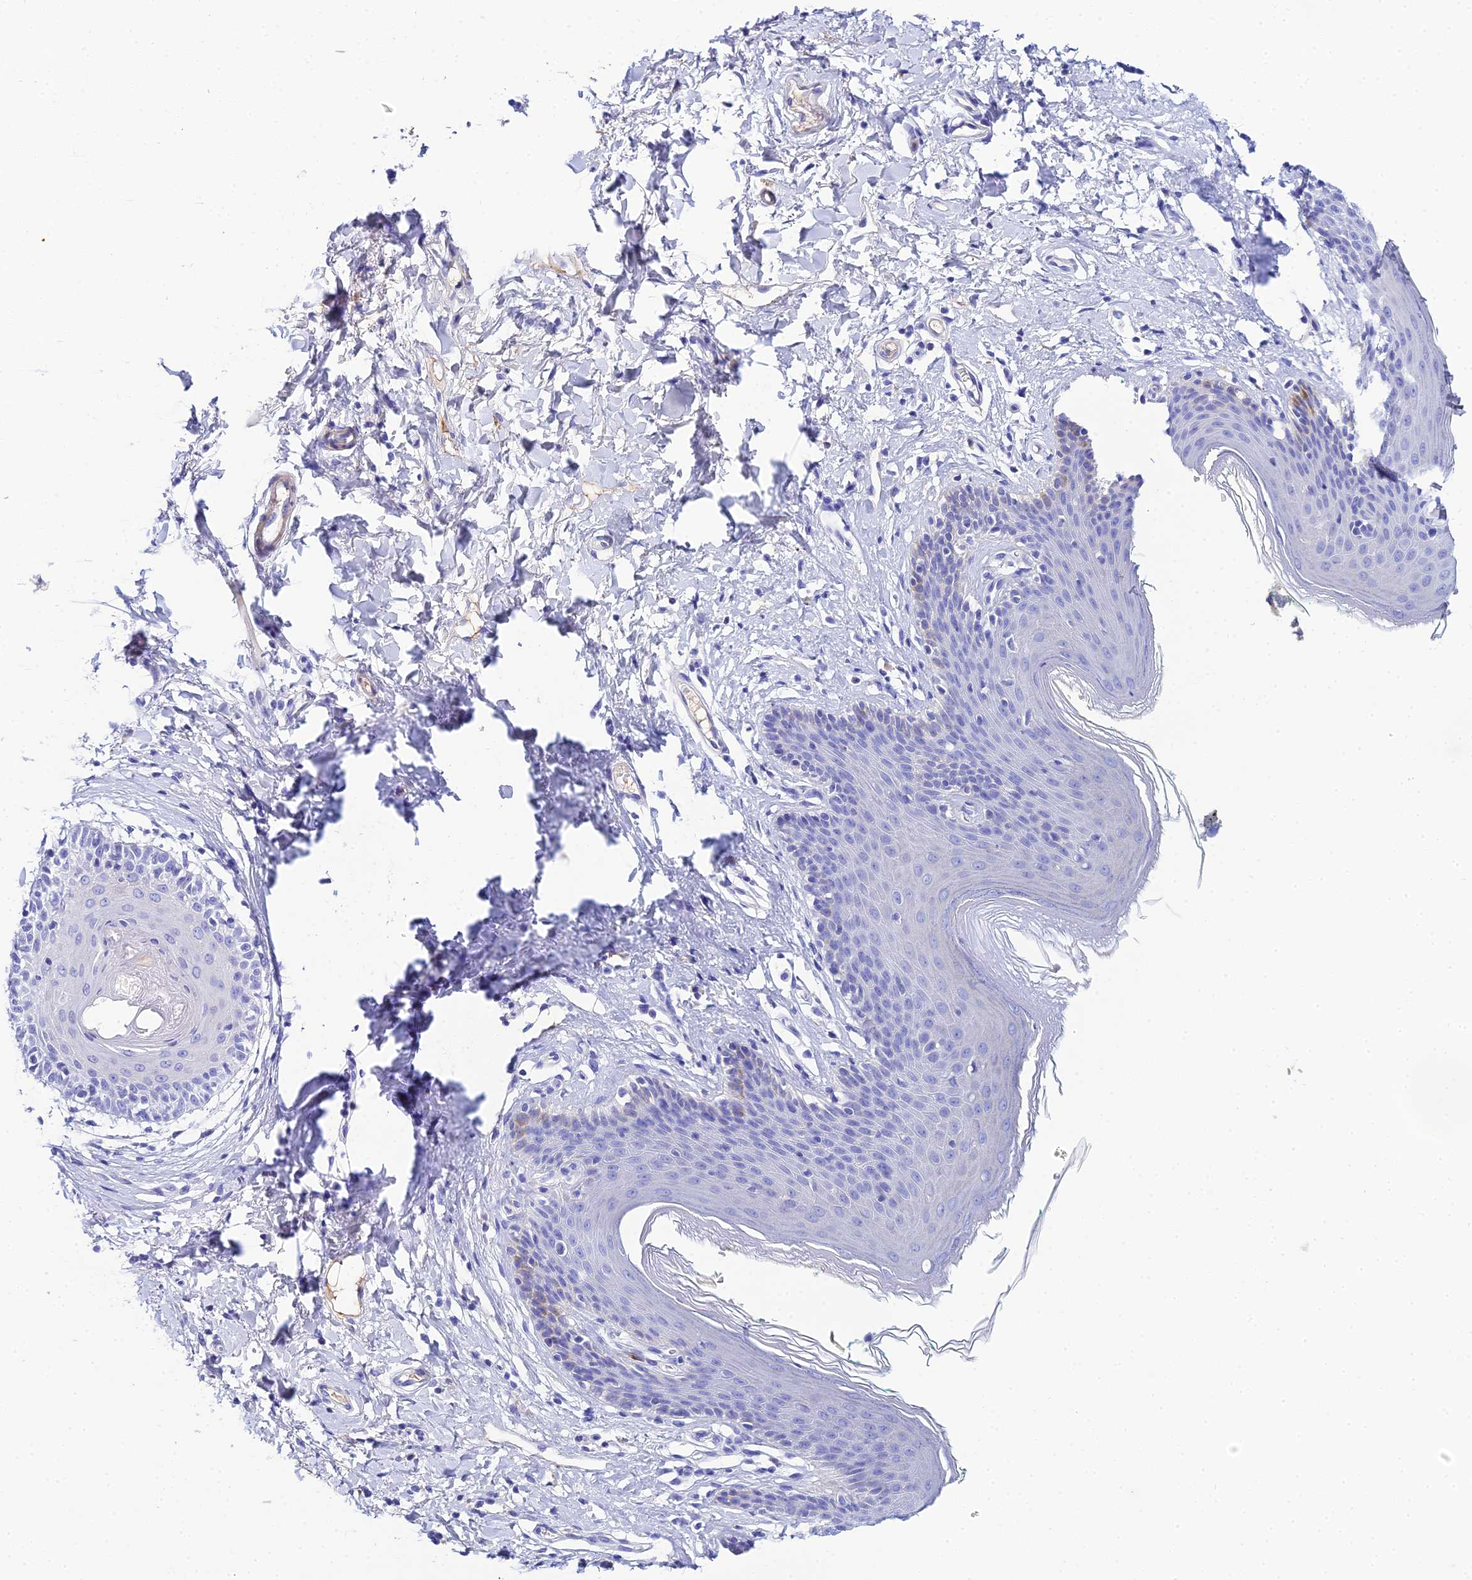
{"staining": {"intensity": "negative", "quantity": "none", "location": "none"}, "tissue": "skin", "cell_type": "Epidermal cells", "image_type": "normal", "snomed": [{"axis": "morphology", "description": "Normal tissue, NOS"}, {"axis": "topography", "description": "Vulva"}], "caption": "Immunohistochemistry (IHC) photomicrograph of unremarkable human skin stained for a protein (brown), which reveals no positivity in epidermal cells.", "gene": "CELA3A", "patient": {"sex": "female", "age": 66}}